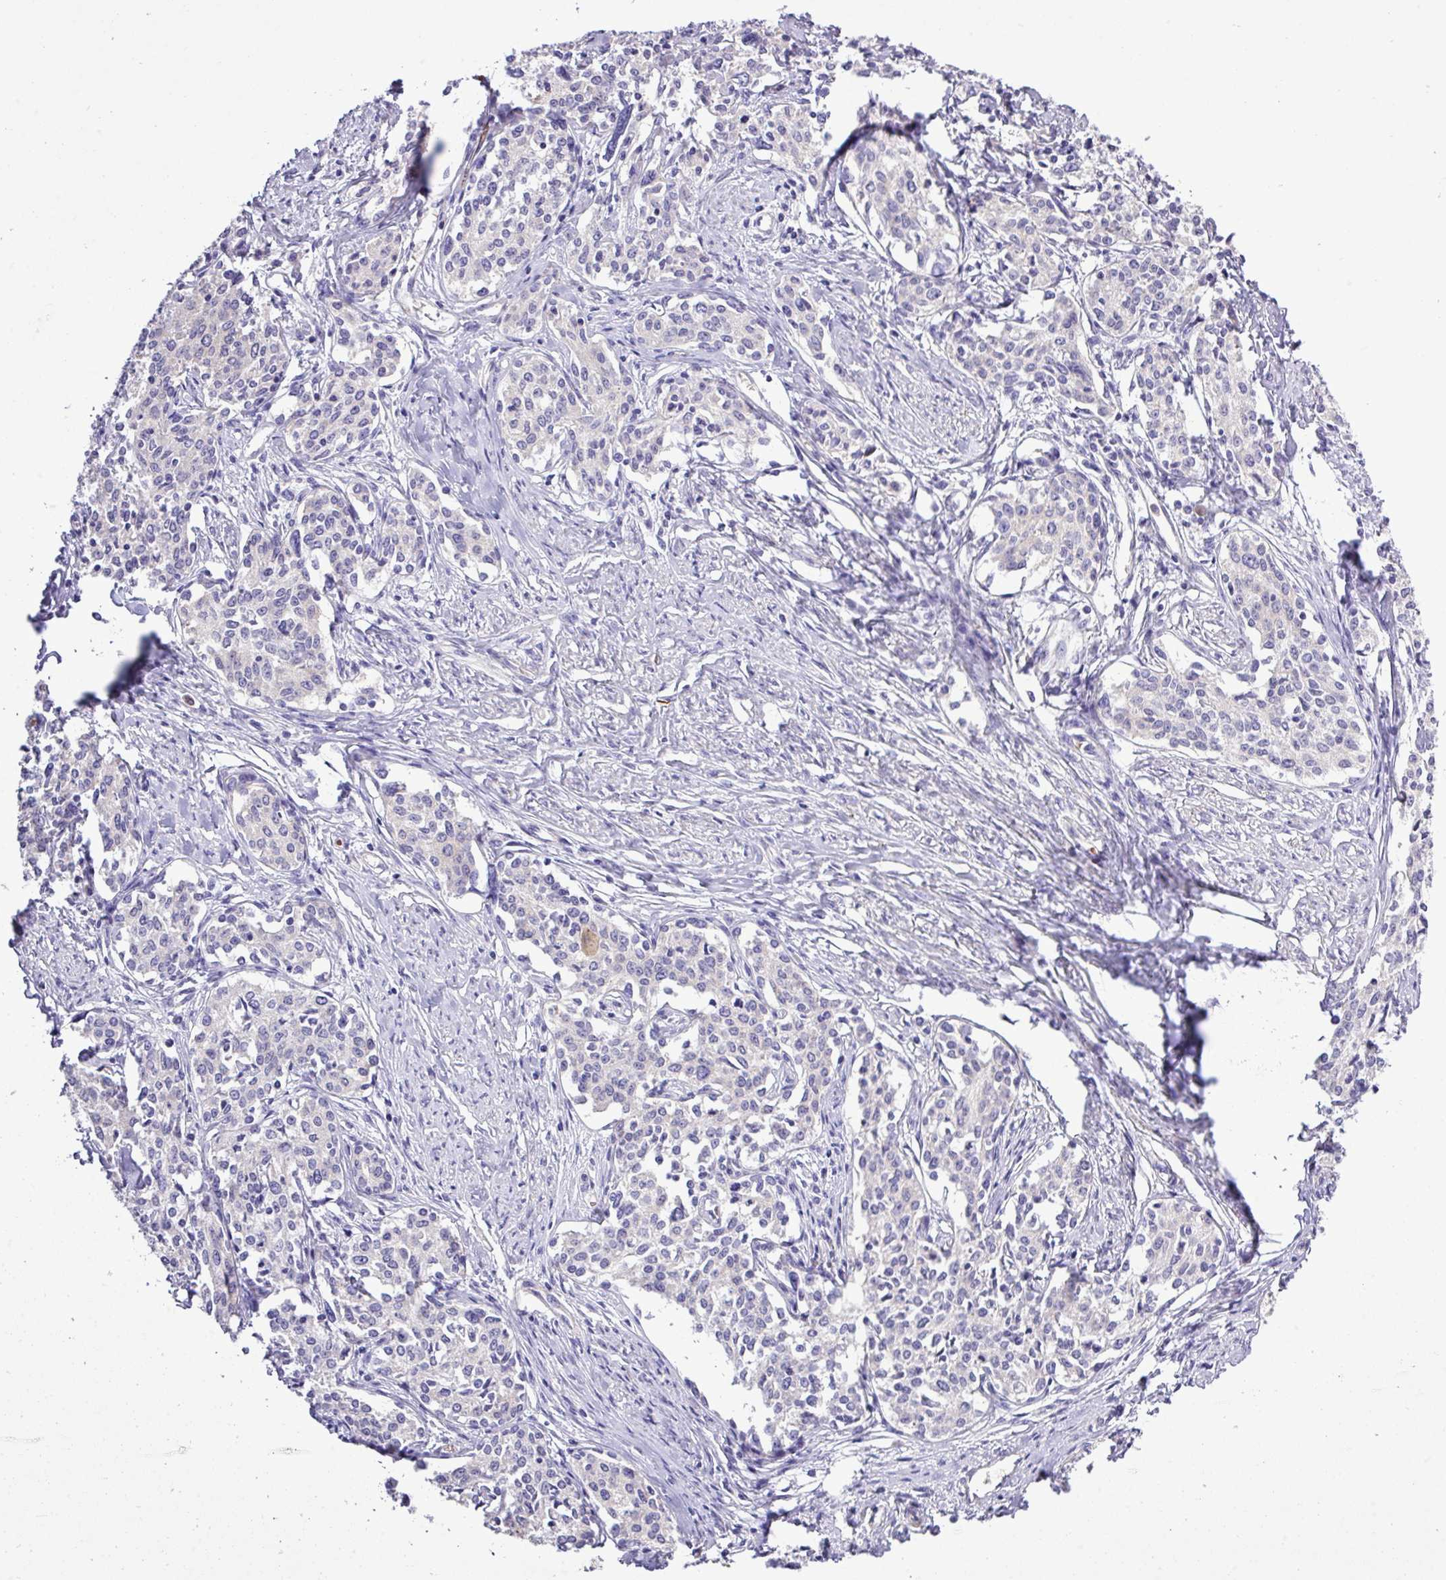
{"staining": {"intensity": "negative", "quantity": "none", "location": "none"}, "tissue": "cervical cancer", "cell_type": "Tumor cells", "image_type": "cancer", "snomed": [{"axis": "morphology", "description": "Squamous cell carcinoma, NOS"}, {"axis": "morphology", "description": "Adenocarcinoma, NOS"}, {"axis": "topography", "description": "Cervix"}], "caption": "Immunohistochemistry histopathology image of human adenocarcinoma (cervical) stained for a protein (brown), which reveals no staining in tumor cells.", "gene": "MGAT4B", "patient": {"sex": "female", "age": 52}}